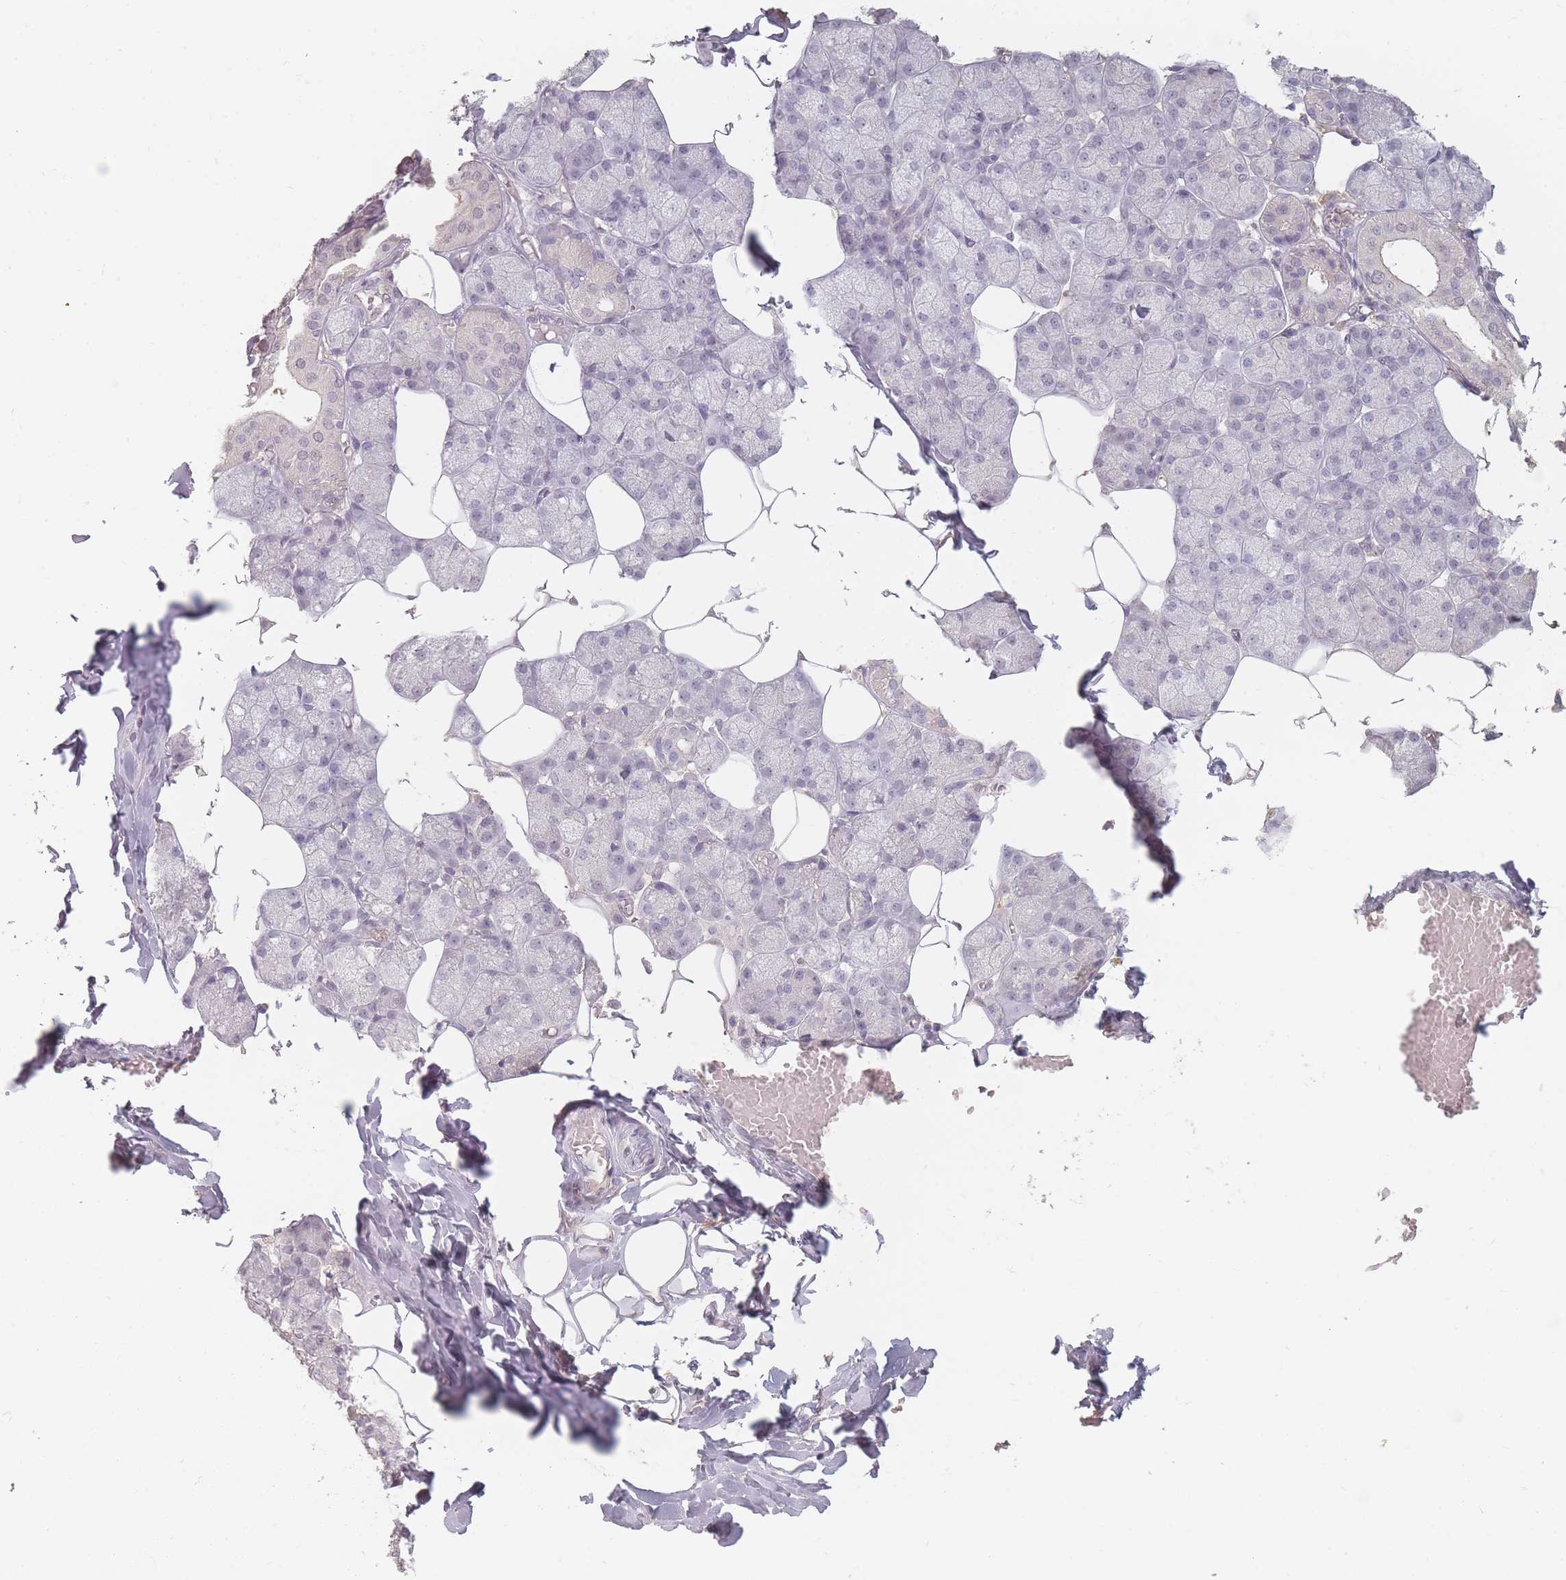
{"staining": {"intensity": "negative", "quantity": "none", "location": "none"}, "tissue": "salivary gland", "cell_type": "Glandular cells", "image_type": "normal", "snomed": [{"axis": "morphology", "description": "Normal tissue, NOS"}, {"axis": "topography", "description": "Salivary gland"}], "caption": "DAB (3,3'-diaminobenzidine) immunohistochemical staining of benign human salivary gland reveals no significant staining in glandular cells.", "gene": "RFTN1", "patient": {"sex": "male", "age": 62}}